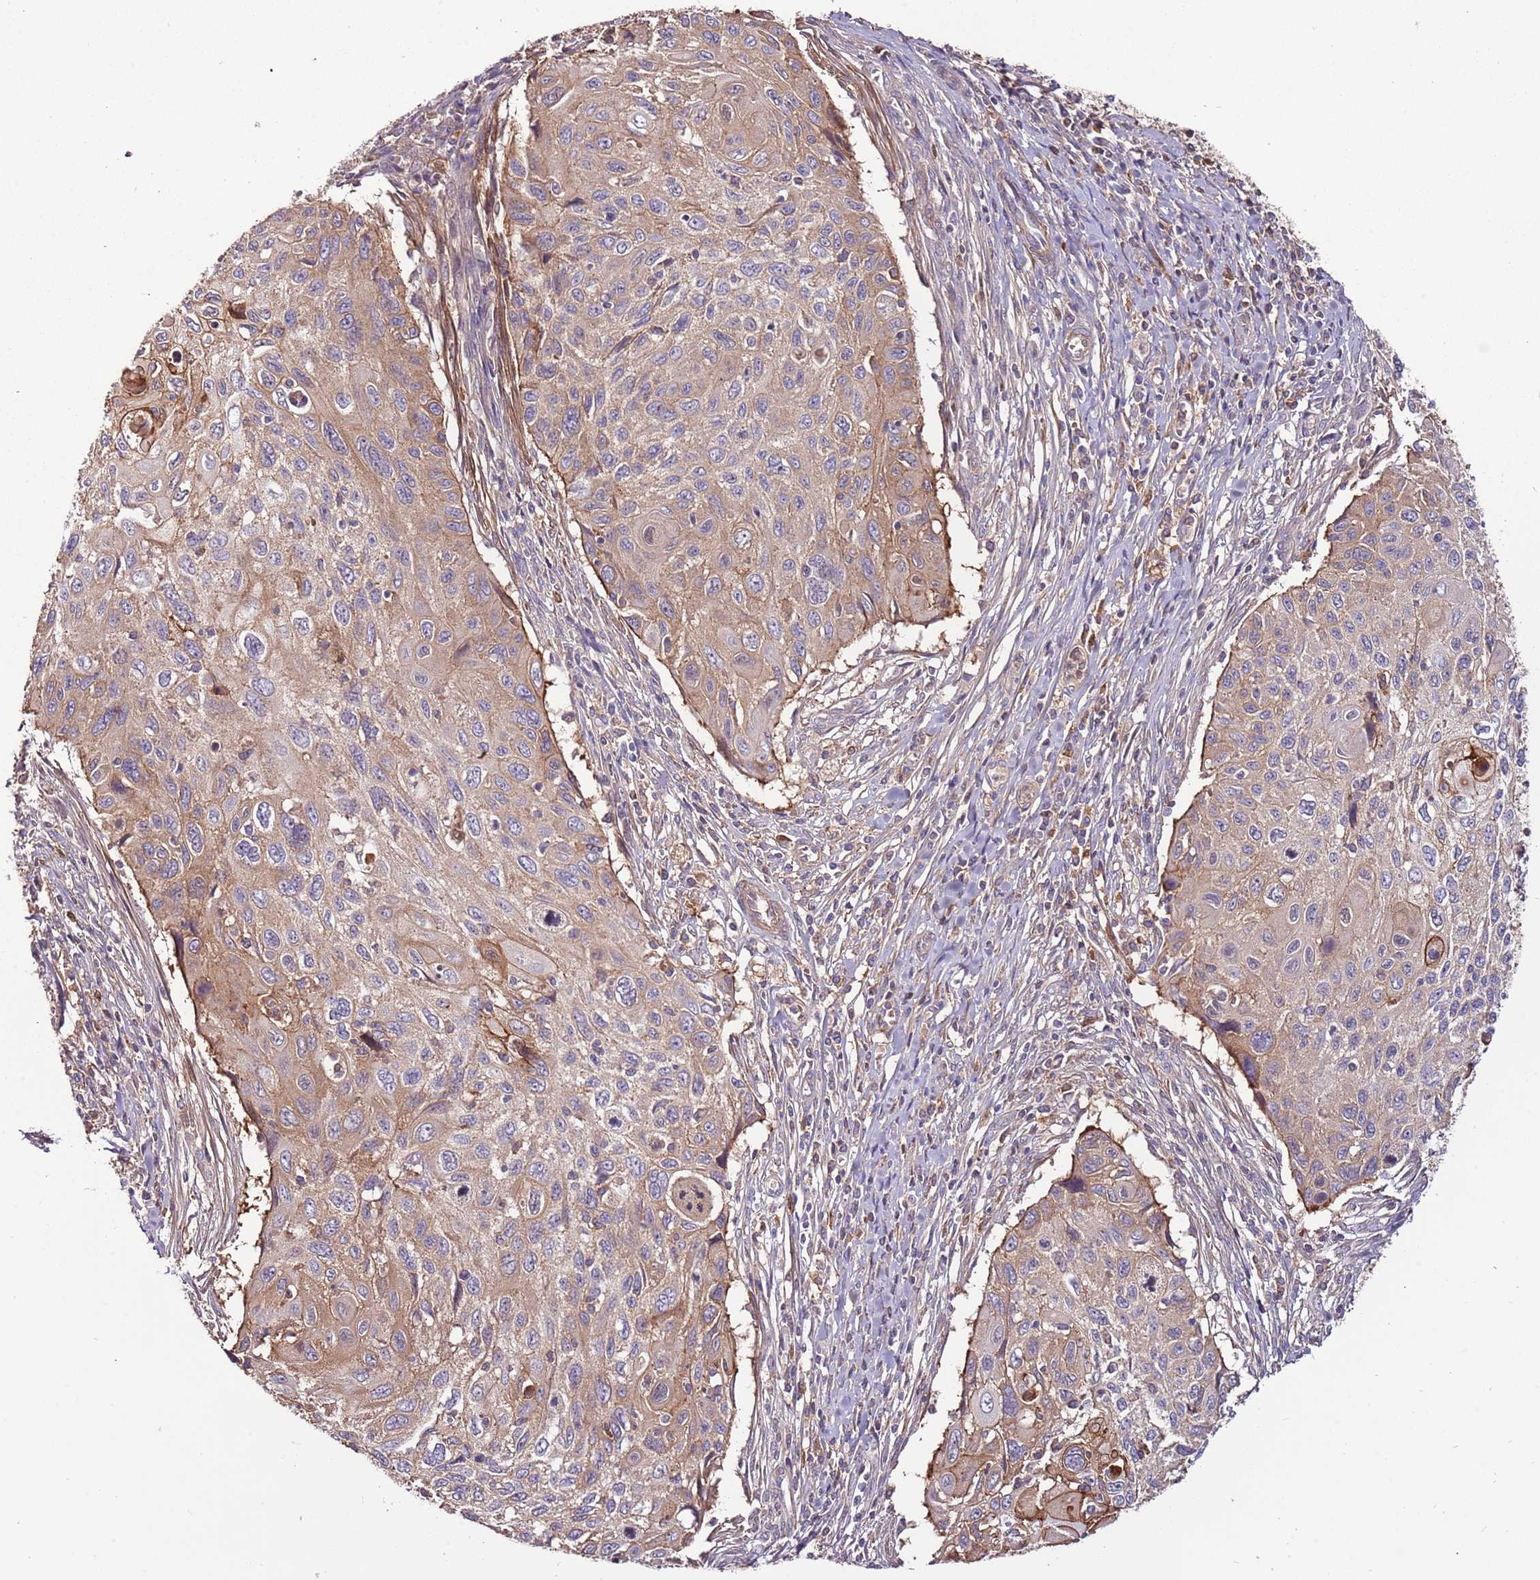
{"staining": {"intensity": "strong", "quantity": "<25%", "location": "cytoplasmic/membranous"}, "tissue": "cervical cancer", "cell_type": "Tumor cells", "image_type": "cancer", "snomed": [{"axis": "morphology", "description": "Squamous cell carcinoma, NOS"}, {"axis": "topography", "description": "Cervix"}], "caption": "Squamous cell carcinoma (cervical) stained for a protein (brown) shows strong cytoplasmic/membranous positive staining in about <25% of tumor cells.", "gene": "DENR", "patient": {"sex": "female", "age": 70}}